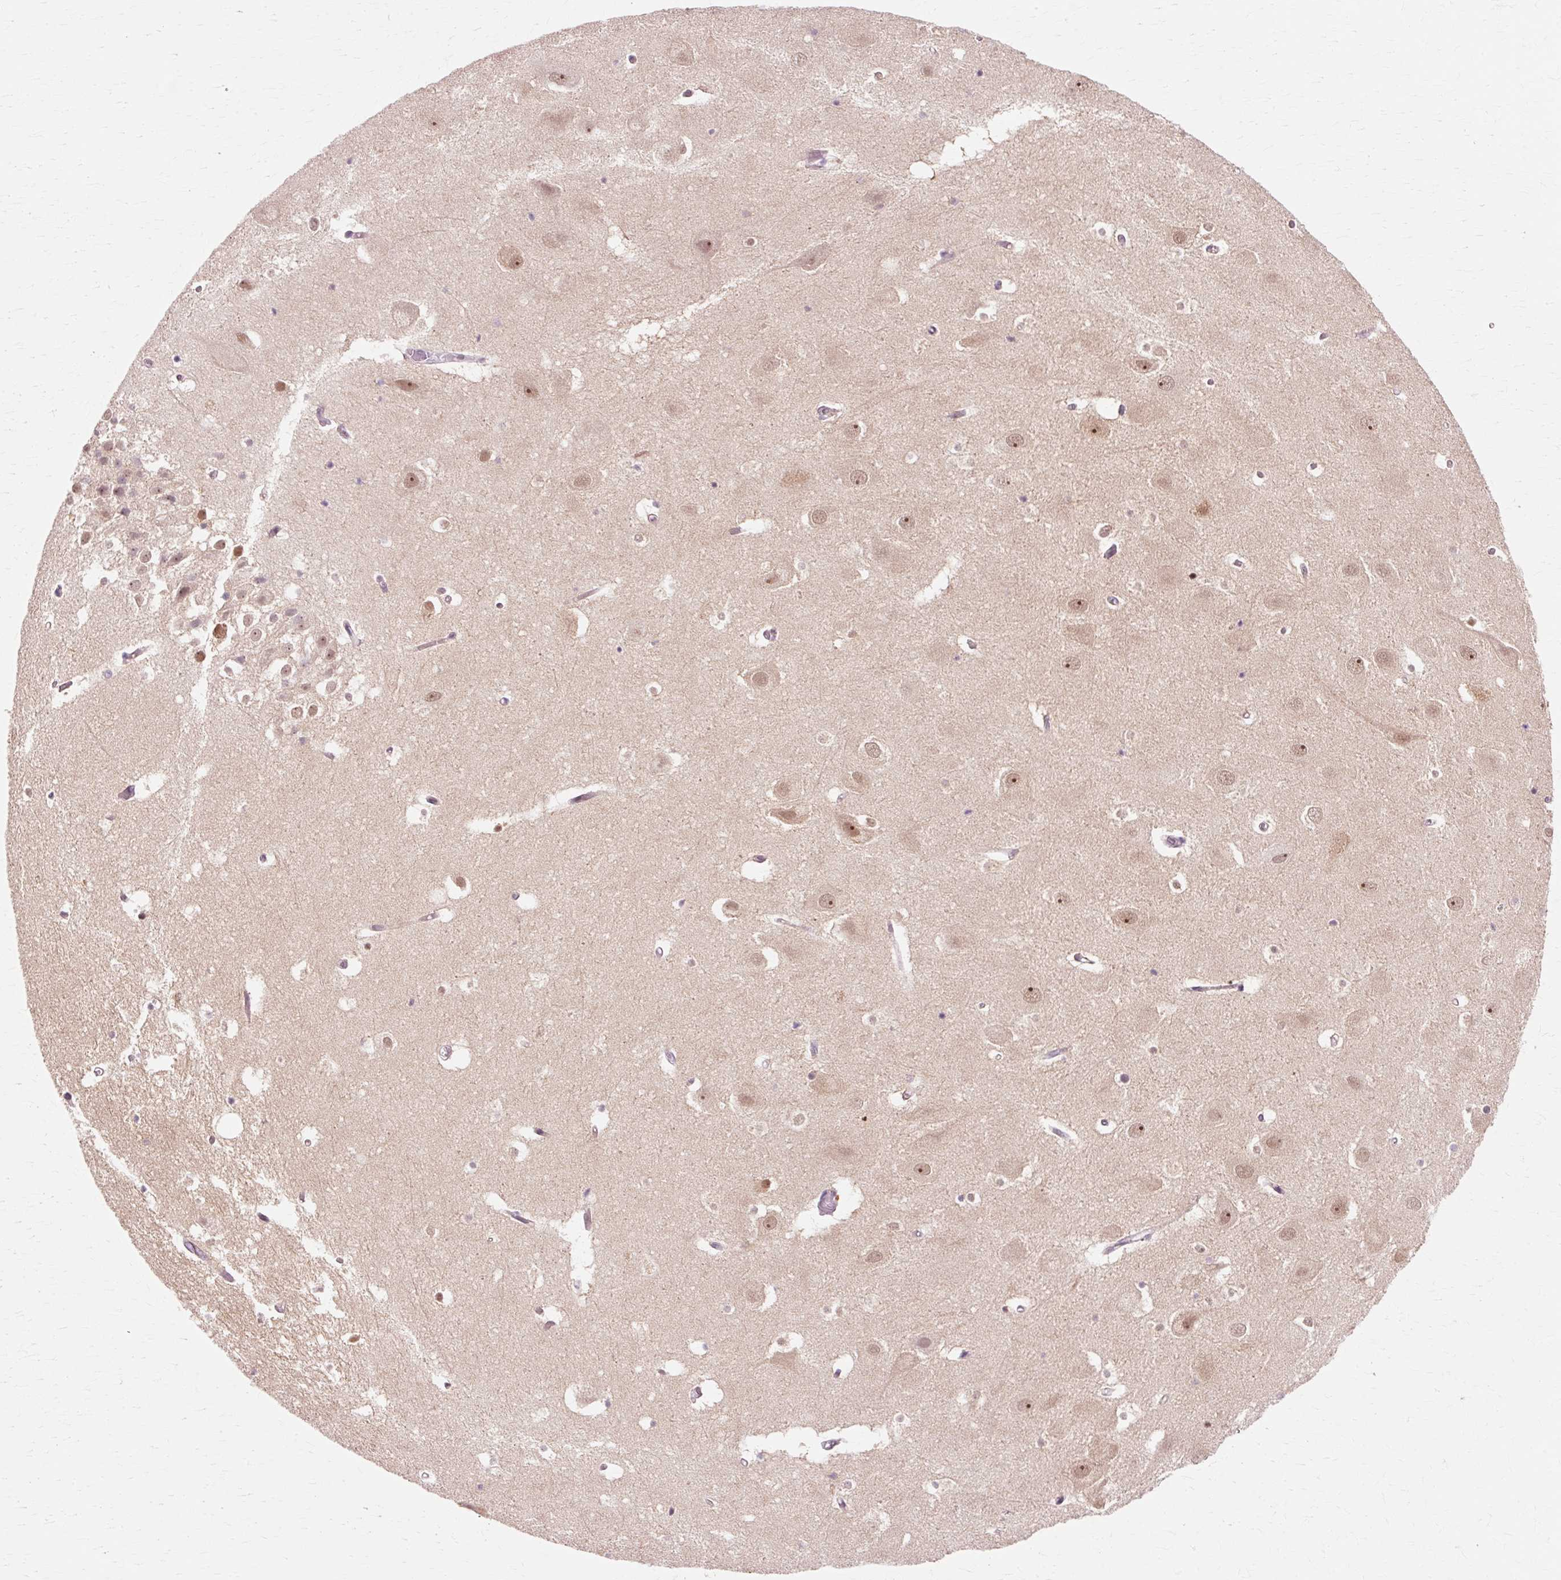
{"staining": {"intensity": "moderate", "quantity": "<25%", "location": "nuclear"}, "tissue": "hippocampus", "cell_type": "Glial cells", "image_type": "normal", "snomed": [{"axis": "morphology", "description": "Normal tissue, NOS"}, {"axis": "topography", "description": "Hippocampus"}], "caption": "A histopathology image of human hippocampus stained for a protein demonstrates moderate nuclear brown staining in glial cells.", "gene": "MACROD2", "patient": {"sex": "female", "age": 52}}